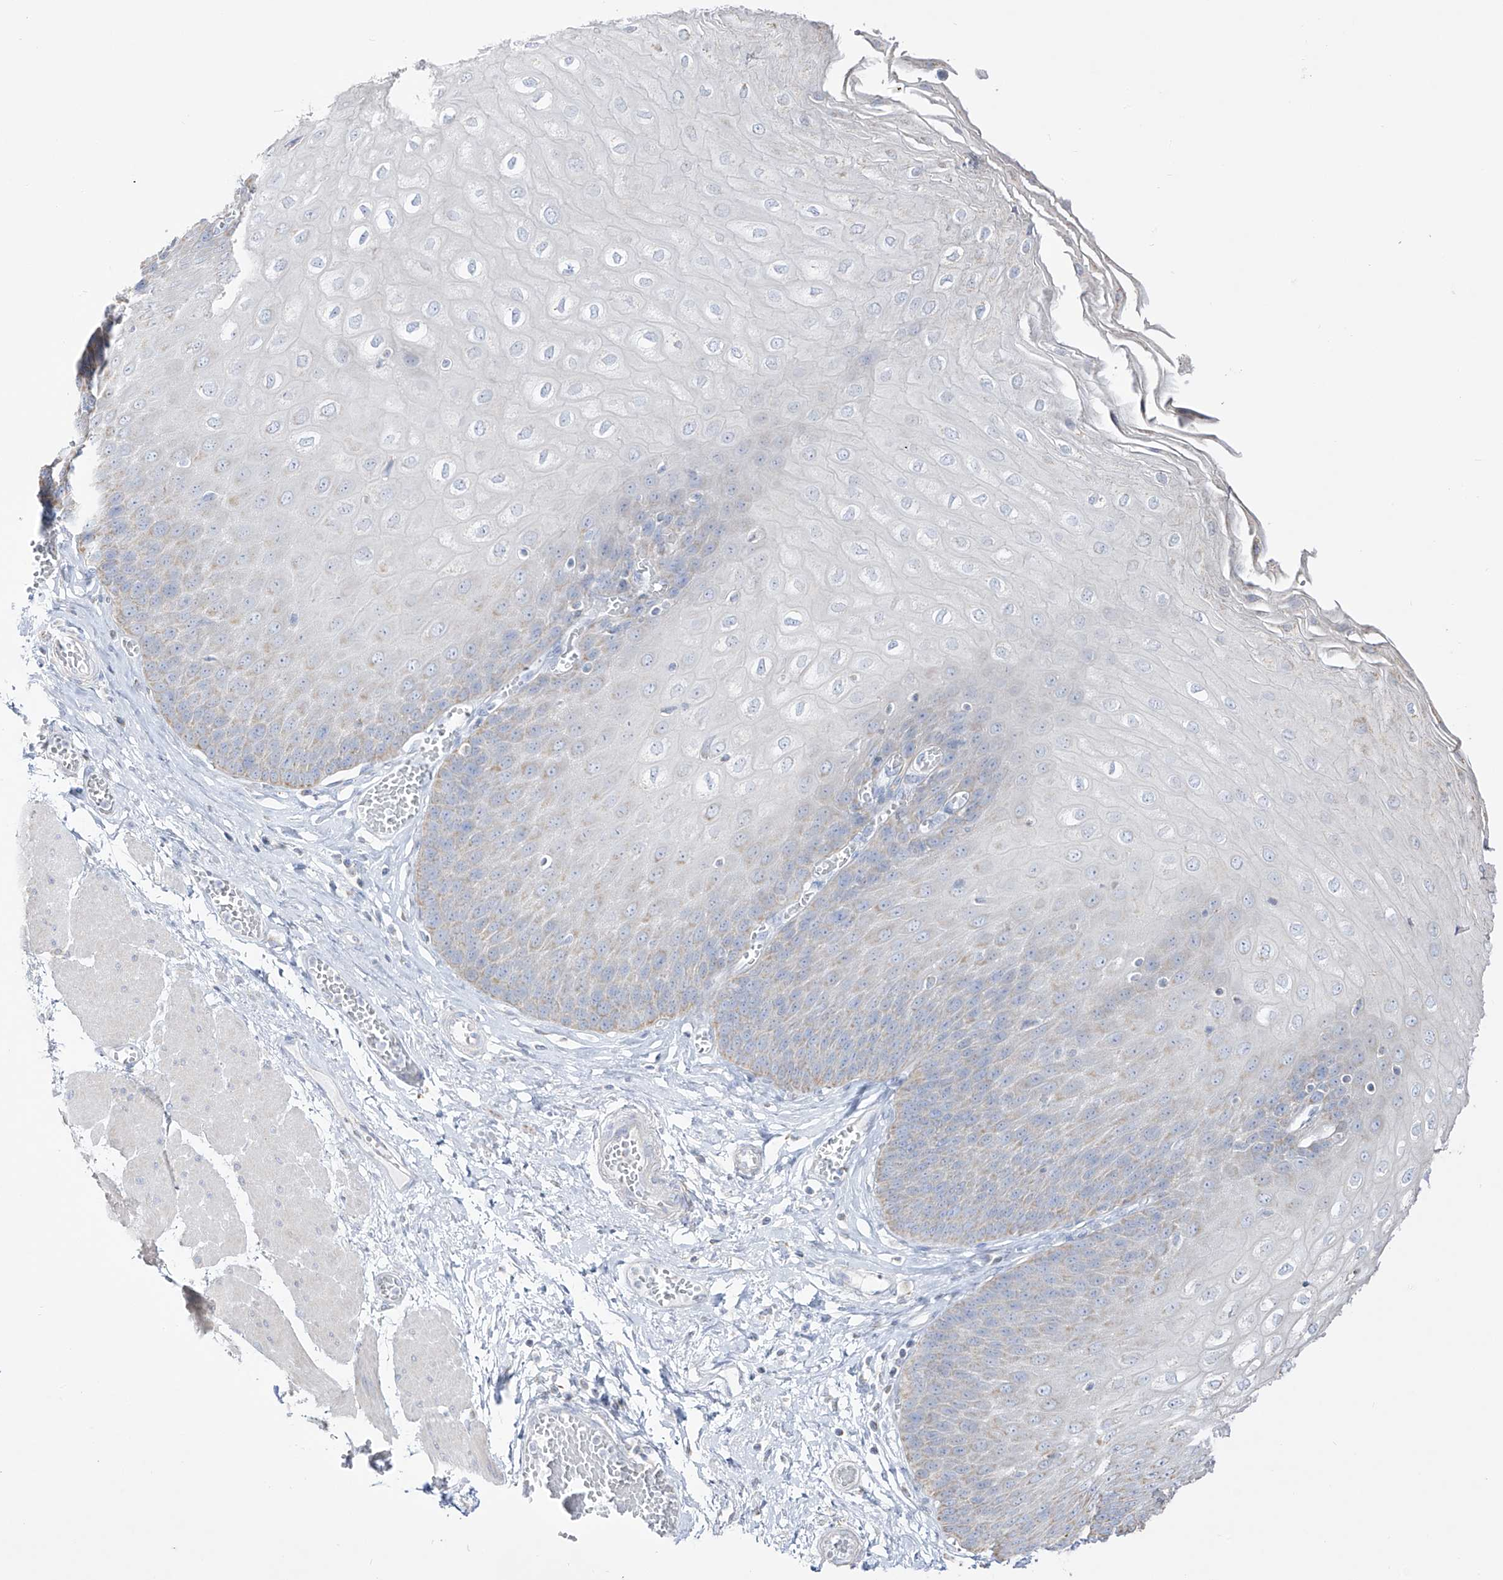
{"staining": {"intensity": "weak", "quantity": "<25%", "location": "cytoplasmic/membranous"}, "tissue": "esophagus", "cell_type": "Squamous epithelial cells", "image_type": "normal", "snomed": [{"axis": "morphology", "description": "Normal tissue, NOS"}, {"axis": "topography", "description": "Esophagus"}], "caption": "Immunohistochemical staining of unremarkable esophagus shows no significant positivity in squamous epithelial cells. (Immunohistochemistry (ihc), brightfield microscopy, high magnification).", "gene": "RCHY1", "patient": {"sex": "male", "age": 60}}